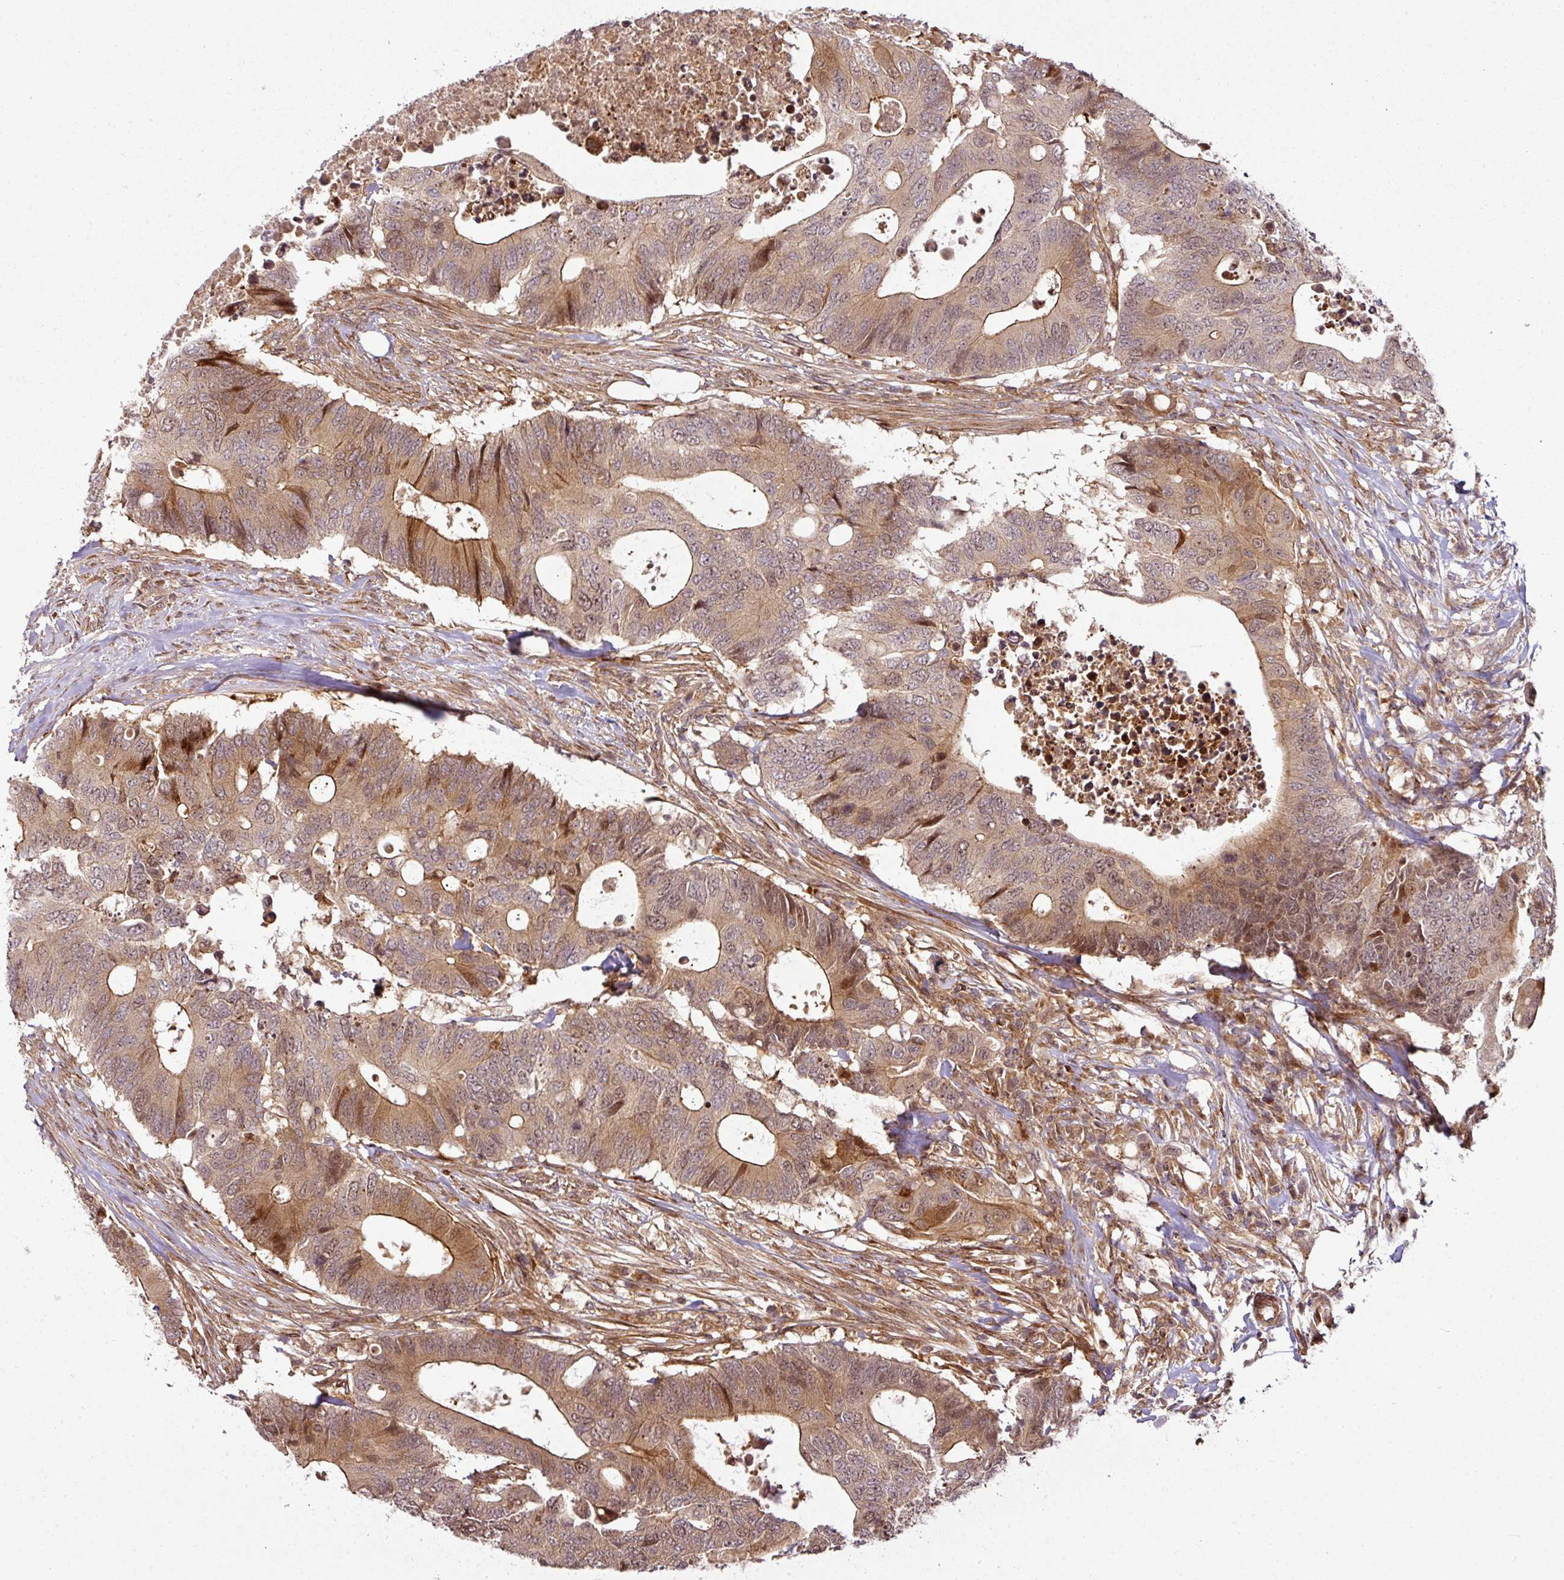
{"staining": {"intensity": "moderate", "quantity": ">75%", "location": "cytoplasmic/membranous,nuclear"}, "tissue": "colorectal cancer", "cell_type": "Tumor cells", "image_type": "cancer", "snomed": [{"axis": "morphology", "description": "Adenocarcinoma, NOS"}, {"axis": "topography", "description": "Colon"}], "caption": "Immunohistochemical staining of human colorectal cancer (adenocarcinoma) shows medium levels of moderate cytoplasmic/membranous and nuclear protein expression in about >75% of tumor cells.", "gene": "ATAT1", "patient": {"sex": "male", "age": 71}}